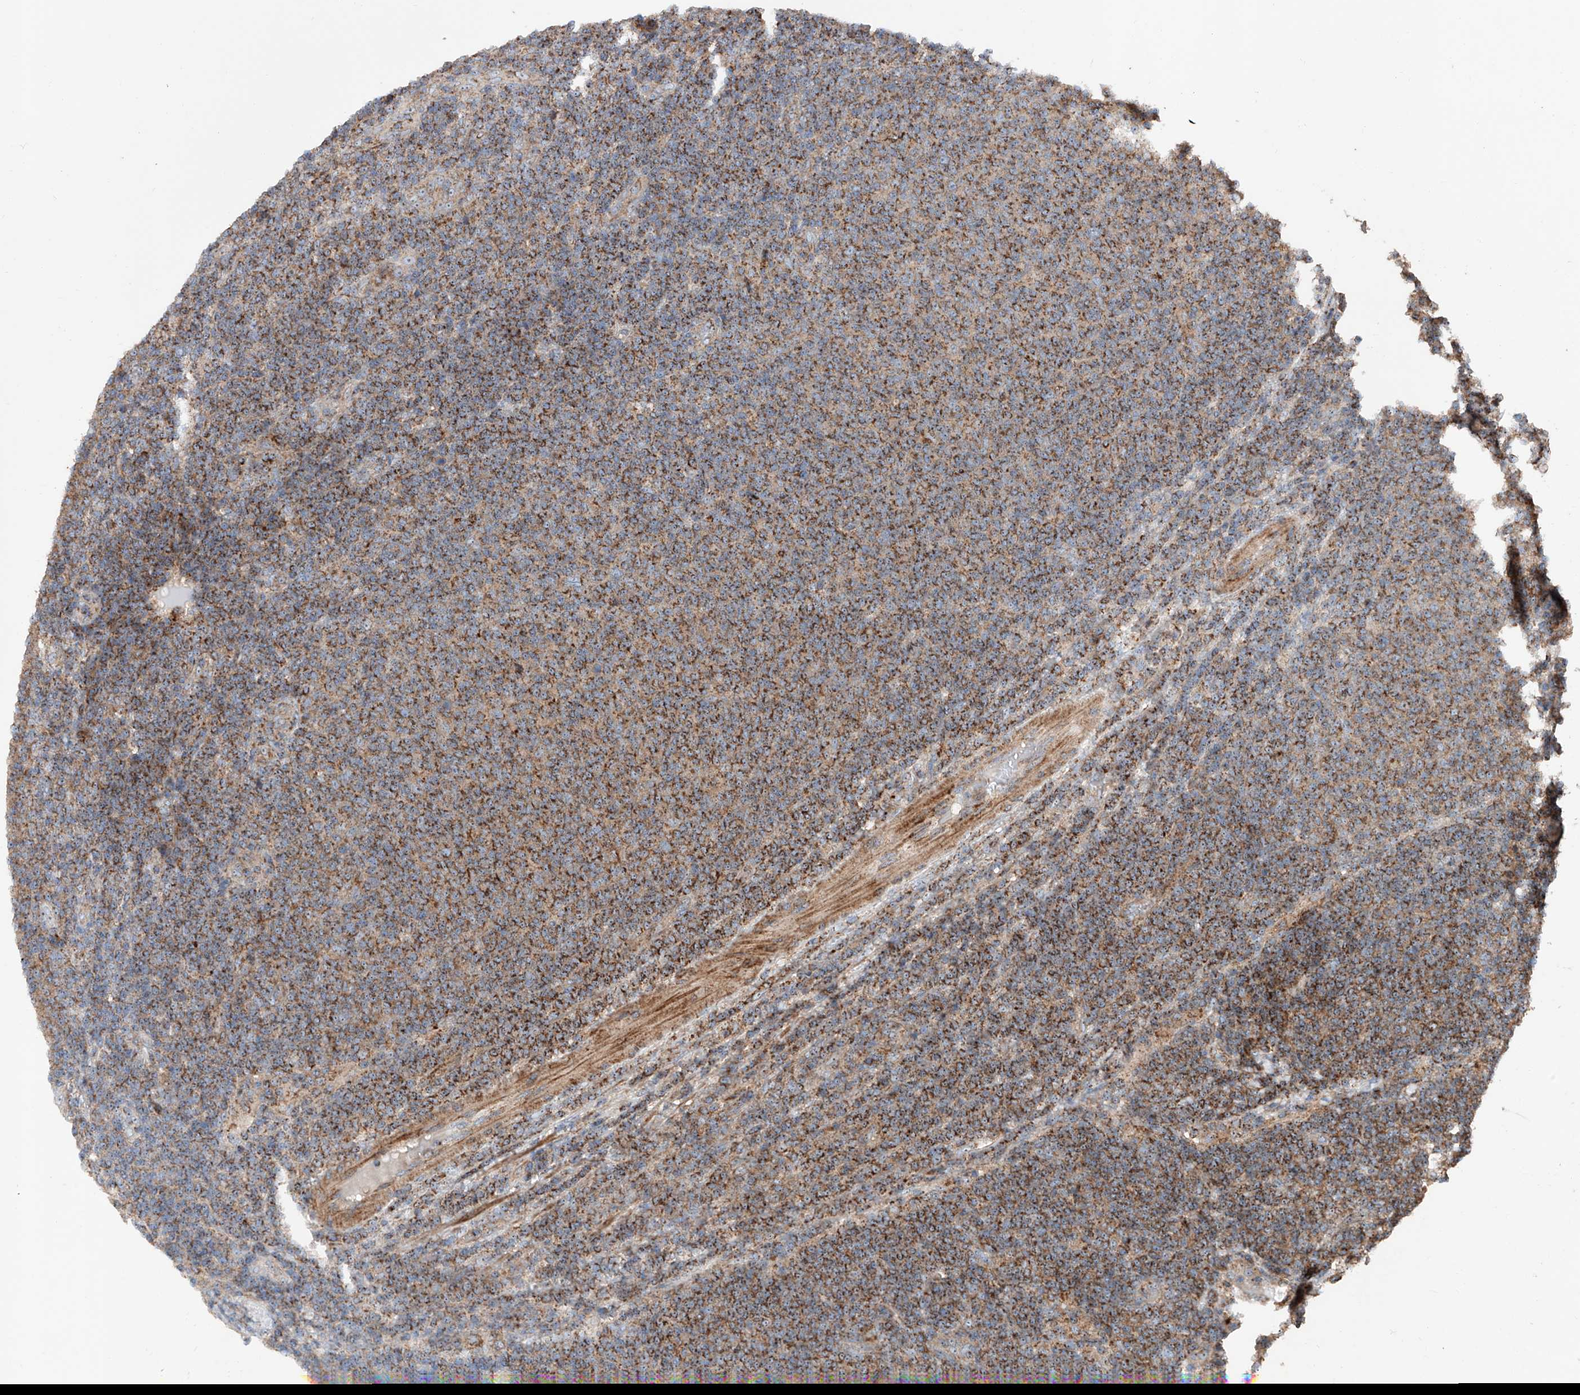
{"staining": {"intensity": "strong", "quantity": ">75%", "location": "cytoplasmic/membranous"}, "tissue": "lymphoma", "cell_type": "Tumor cells", "image_type": "cancer", "snomed": [{"axis": "morphology", "description": "Malignant lymphoma, non-Hodgkin's type, Low grade"}, {"axis": "topography", "description": "Lymph node"}], "caption": "Human lymphoma stained for a protein (brown) displays strong cytoplasmic/membranous positive positivity in about >75% of tumor cells.", "gene": "PISD", "patient": {"sex": "male", "age": 66}}